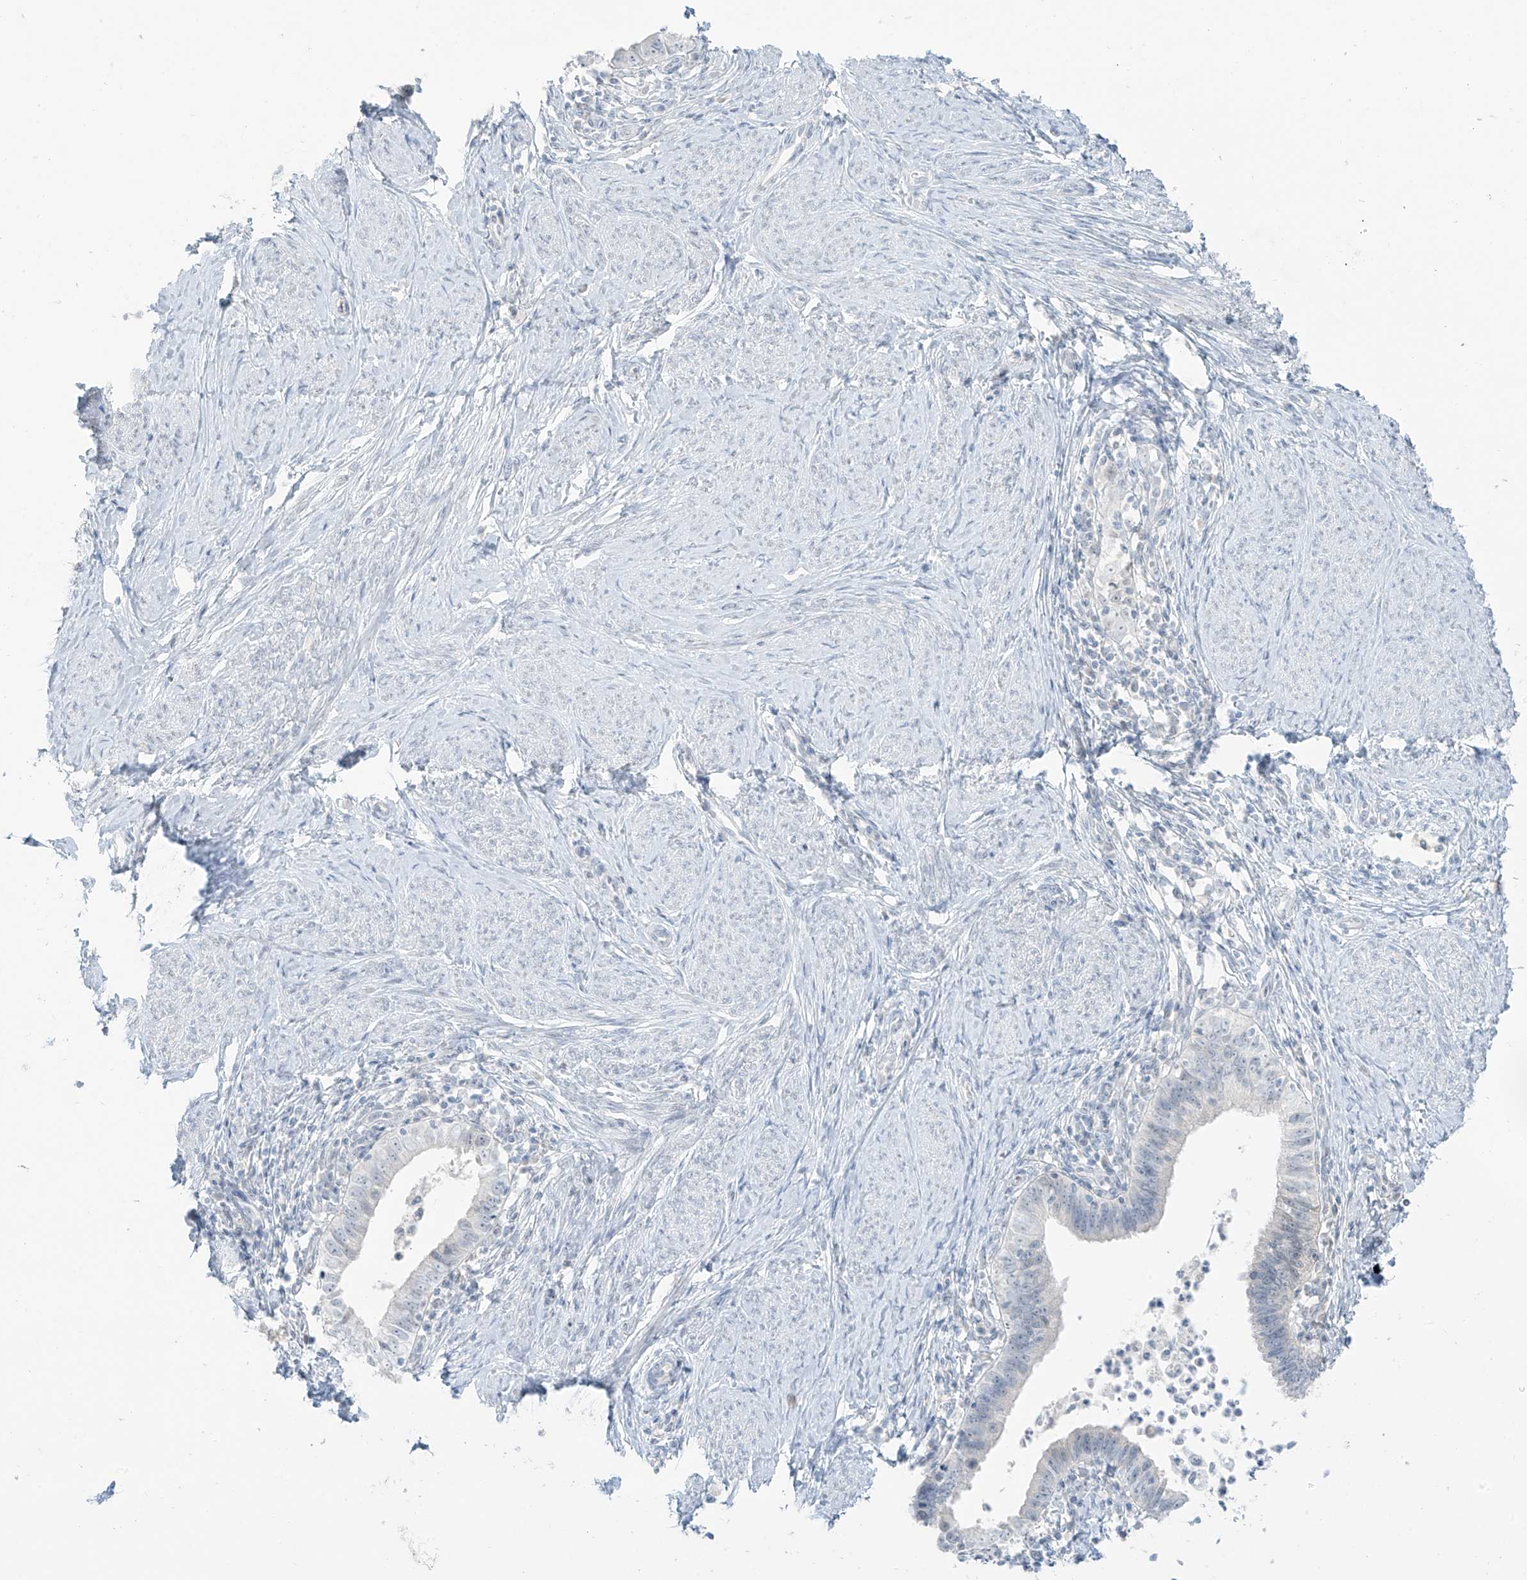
{"staining": {"intensity": "negative", "quantity": "none", "location": "none"}, "tissue": "cervical cancer", "cell_type": "Tumor cells", "image_type": "cancer", "snomed": [{"axis": "morphology", "description": "Adenocarcinoma, NOS"}, {"axis": "topography", "description": "Cervix"}], "caption": "Adenocarcinoma (cervical) stained for a protein using immunohistochemistry shows no positivity tumor cells.", "gene": "PRDM6", "patient": {"sex": "female", "age": 36}}